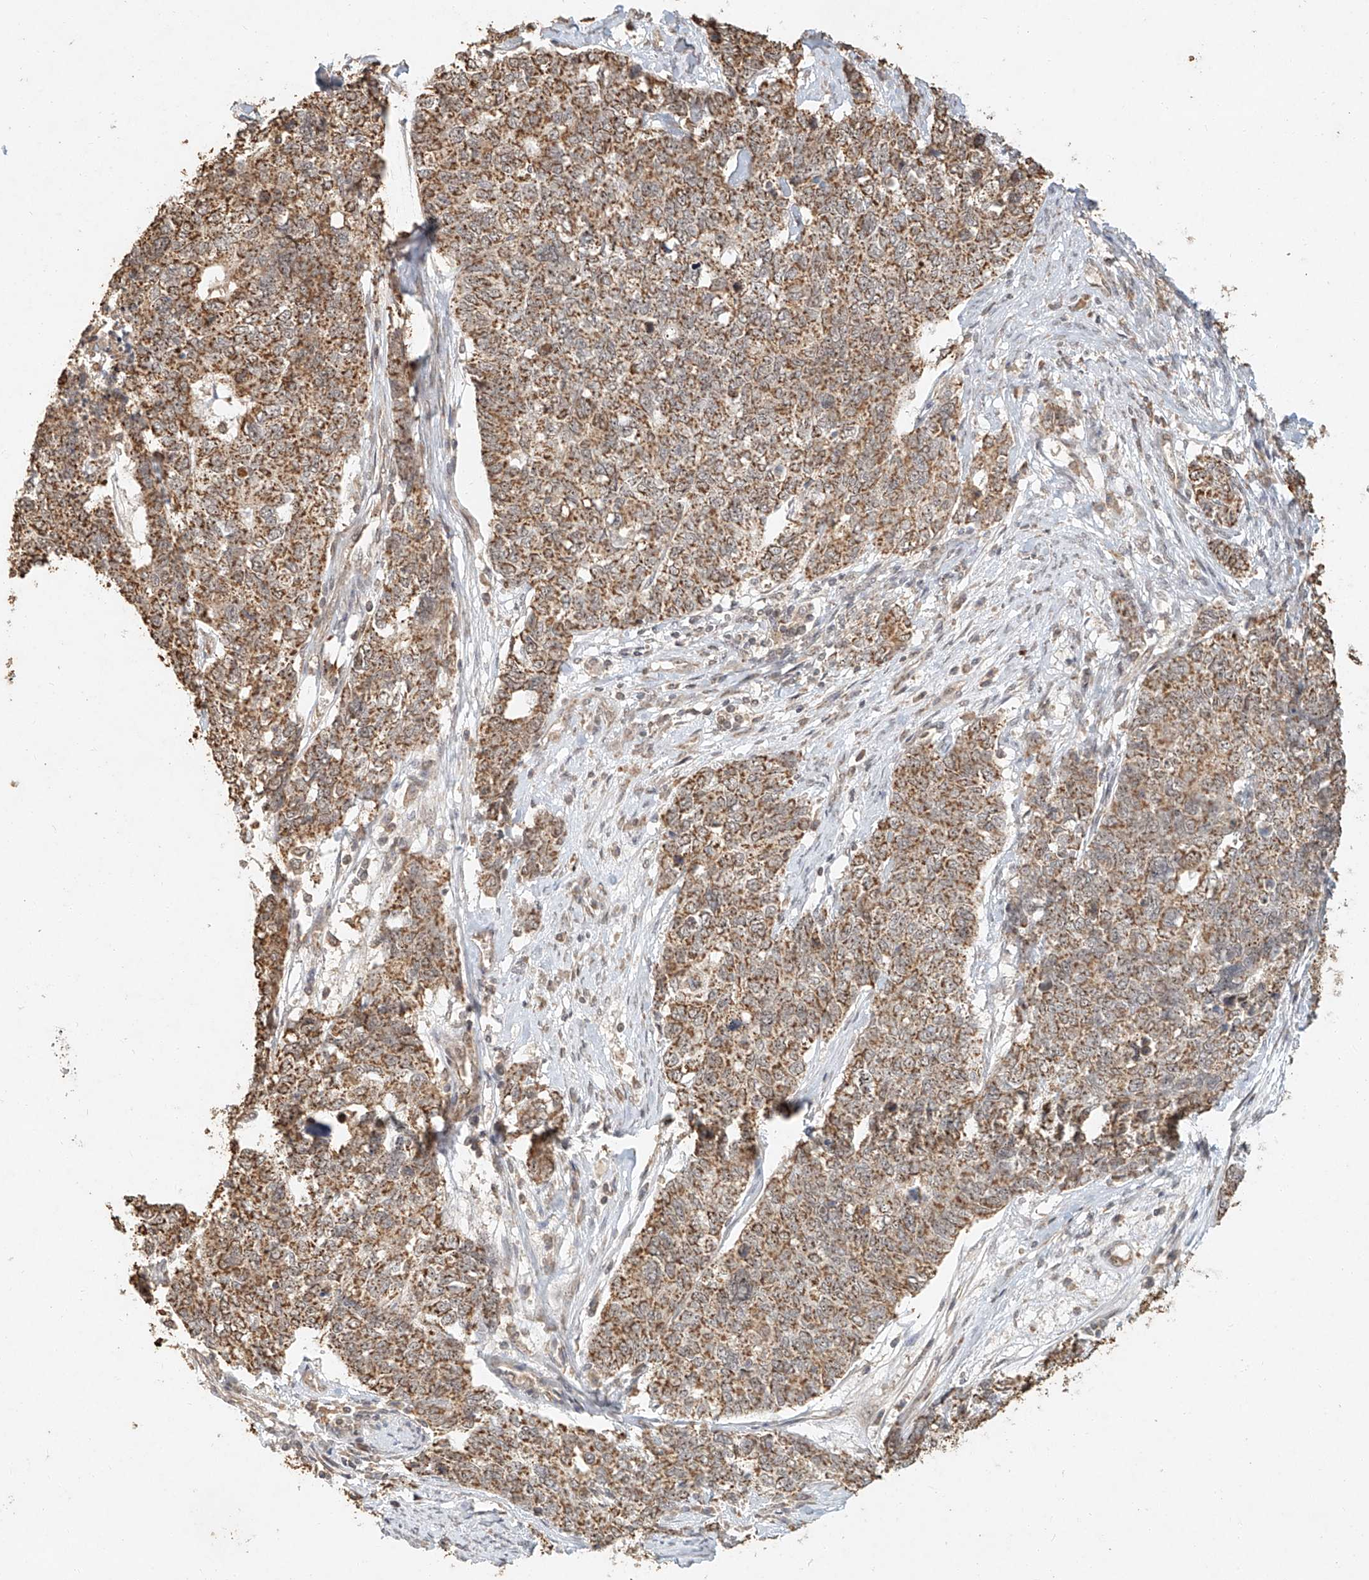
{"staining": {"intensity": "moderate", "quantity": ">75%", "location": "cytoplasmic/membranous"}, "tissue": "cervical cancer", "cell_type": "Tumor cells", "image_type": "cancer", "snomed": [{"axis": "morphology", "description": "Squamous cell carcinoma, NOS"}, {"axis": "topography", "description": "Cervix"}], "caption": "Protein staining displays moderate cytoplasmic/membranous staining in about >75% of tumor cells in cervical squamous cell carcinoma.", "gene": "CXorf58", "patient": {"sex": "female", "age": 63}}